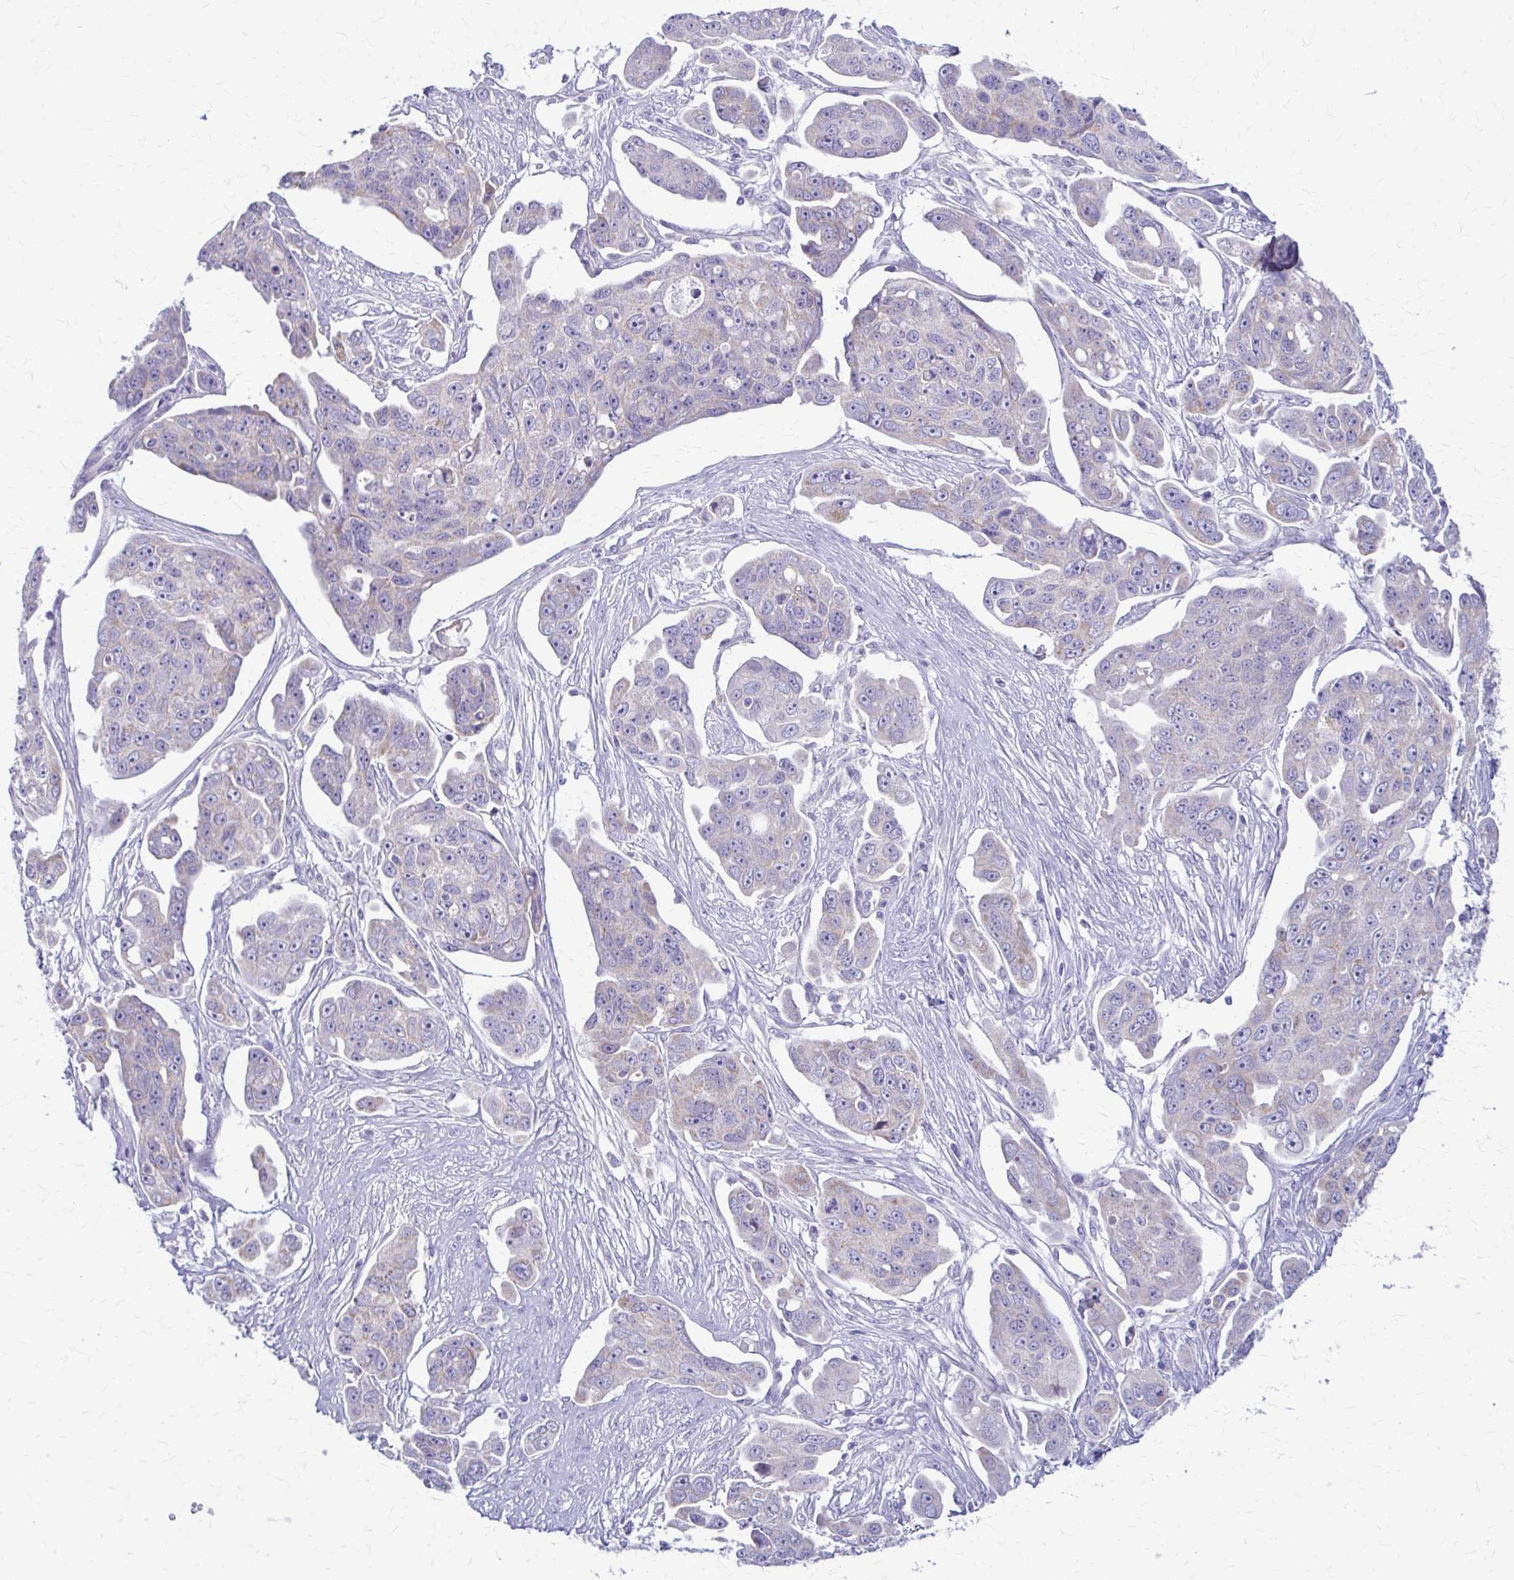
{"staining": {"intensity": "negative", "quantity": "none", "location": "none"}, "tissue": "ovarian cancer", "cell_type": "Tumor cells", "image_type": "cancer", "snomed": [{"axis": "morphology", "description": "Carcinoma, endometroid"}, {"axis": "topography", "description": "Ovary"}], "caption": "Immunohistochemistry photomicrograph of ovarian cancer stained for a protein (brown), which displays no positivity in tumor cells.", "gene": "SAMD13", "patient": {"sex": "female", "age": 70}}